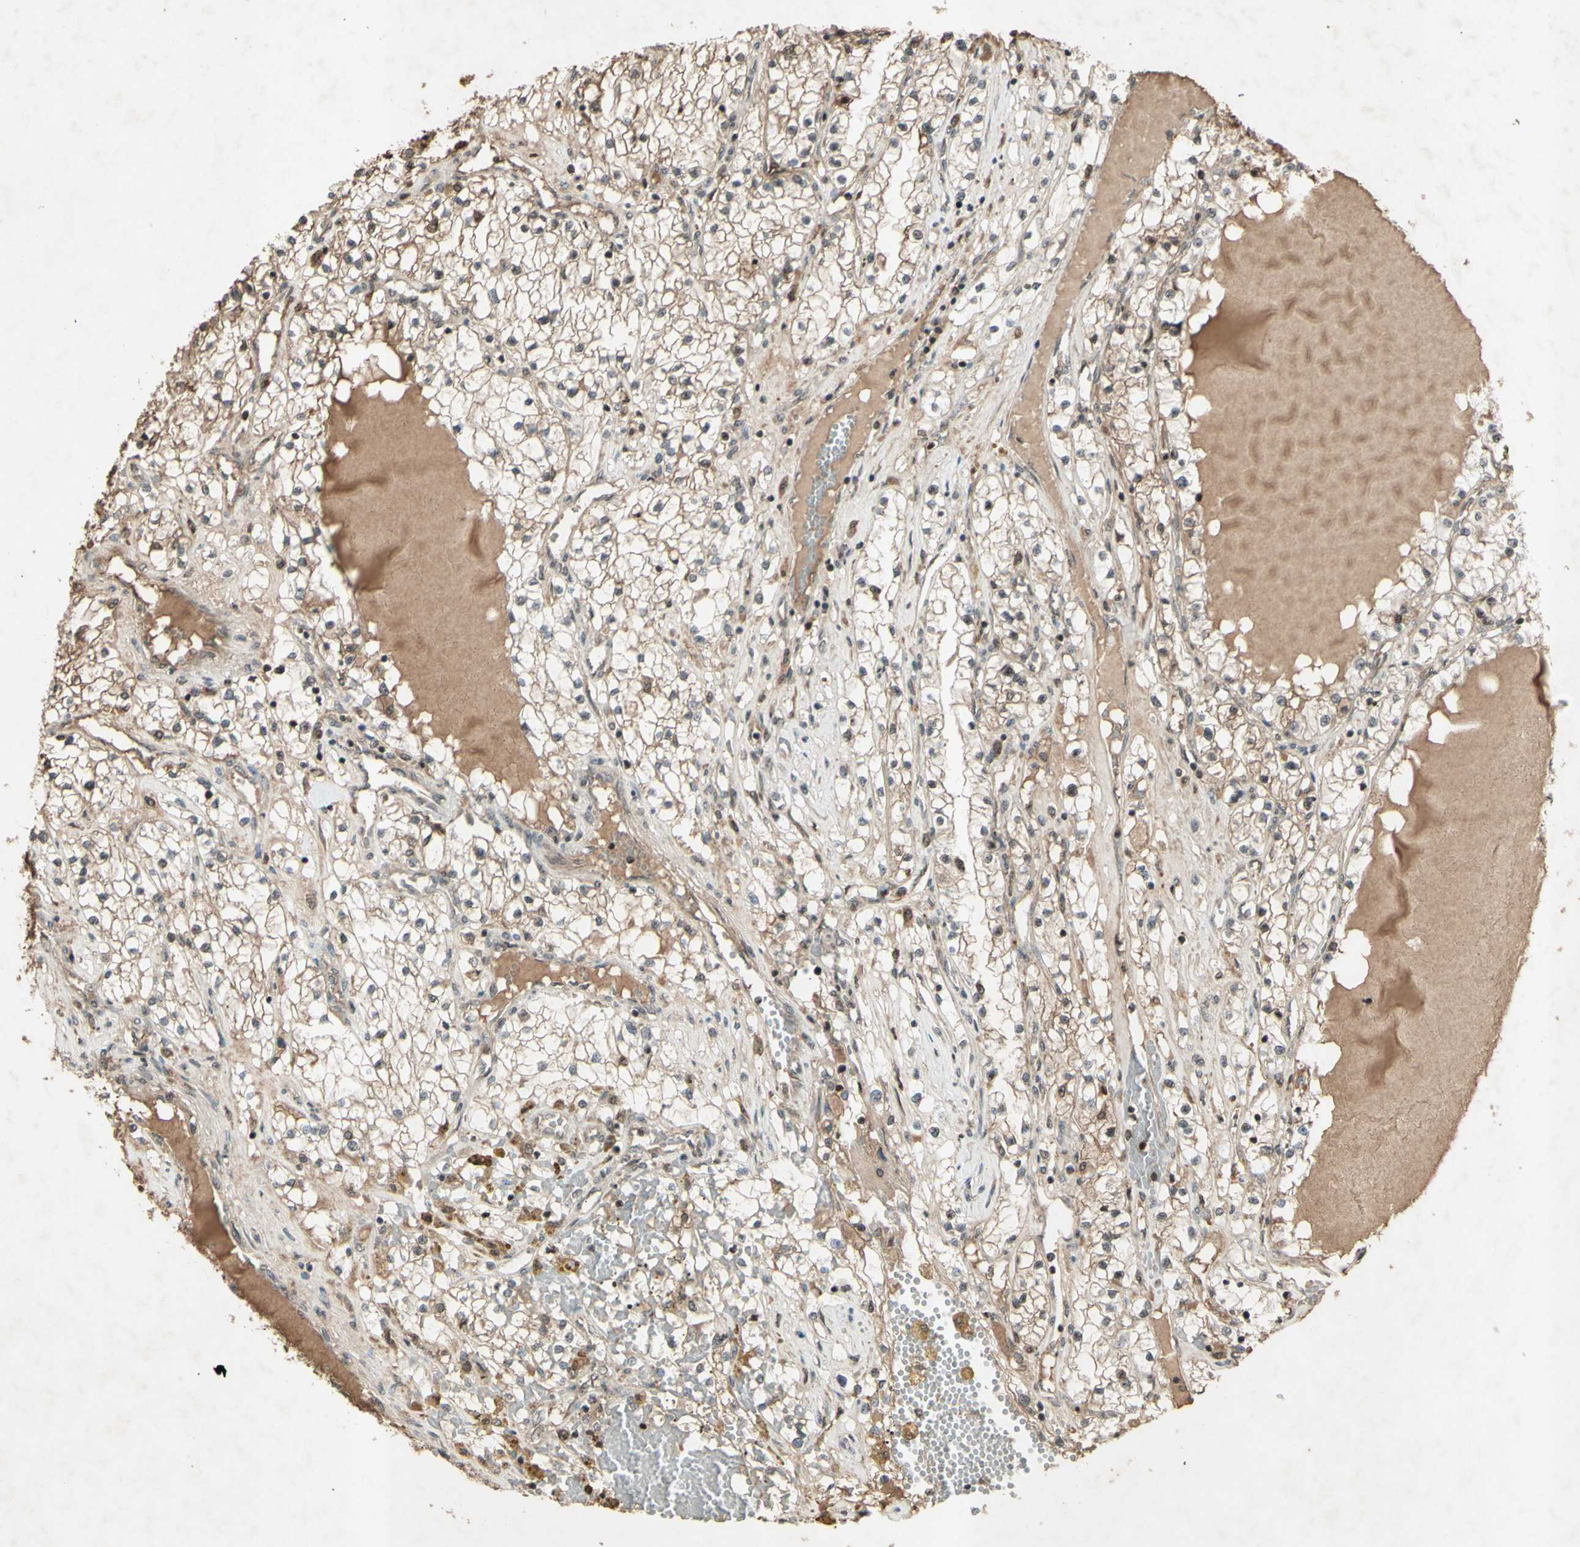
{"staining": {"intensity": "negative", "quantity": "none", "location": "none"}, "tissue": "renal cancer", "cell_type": "Tumor cells", "image_type": "cancer", "snomed": [{"axis": "morphology", "description": "Adenocarcinoma, NOS"}, {"axis": "topography", "description": "Kidney"}], "caption": "An immunohistochemistry histopathology image of renal cancer (adenocarcinoma) is shown. There is no staining in tumor cells of renal cancer (adenocarcinoma). The staining was performed using DAB to visualize the protein expression in brown, while the nuclei were stained in blue with hematoxylin (Magnification: 20x).", "gene": "SNW1", "patient": {"sex": "male", "age": 68}}